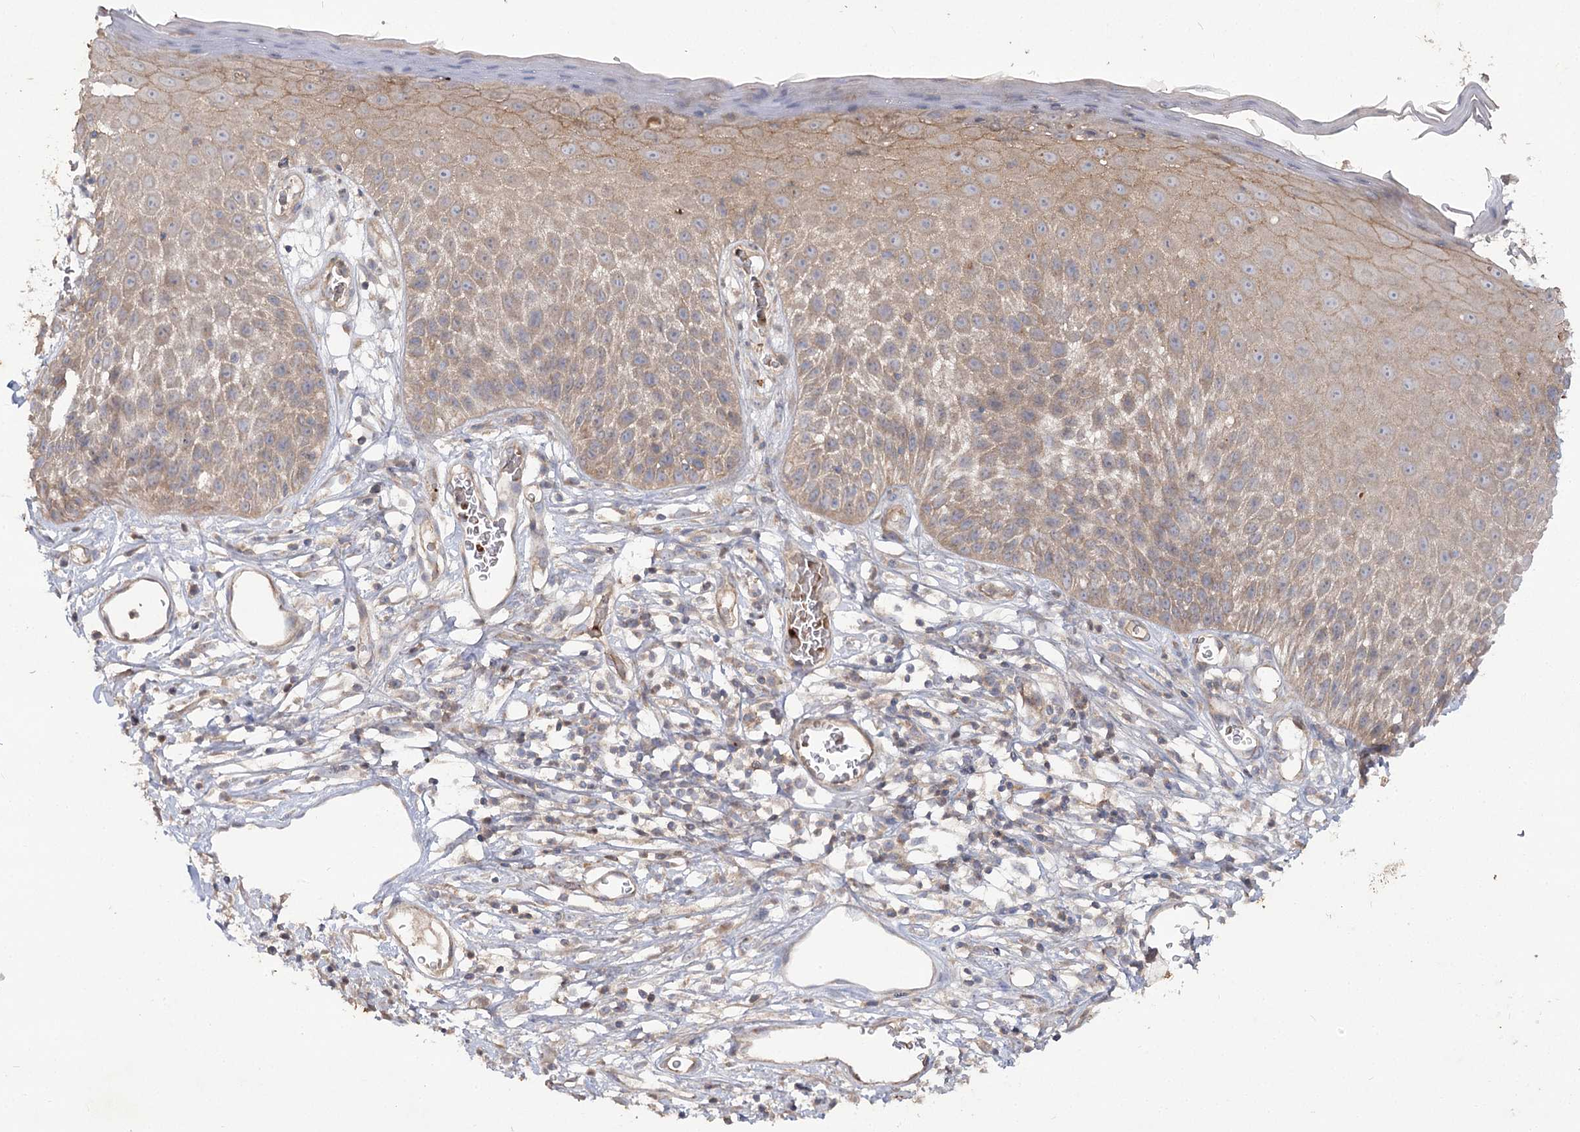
{"staining": {"intensity": "moderate", "quantity": ">75%", "location": "cytoplasmic/membranous"}, "tissue": "skin", "cell_type": "Epidermal cells", "image_type": "normal", "snomed": [{"axis": "morphology", "description": "Normal tissue, NOS"}, {"axis": "topography", "description": "Vulva"}], "caption": "High-magnification brightfield microscopy of normal skin stained with DAB (3,3'-diaminobenzidine) (brown) and counterstained with hematoxylin (blue). epidermal cells exhibit moderate cytoplasmic/membranous staining is seen in about>75% of cells.", "gene": "KIAA0825", "patient": {"sex": "female", "age": 68}}